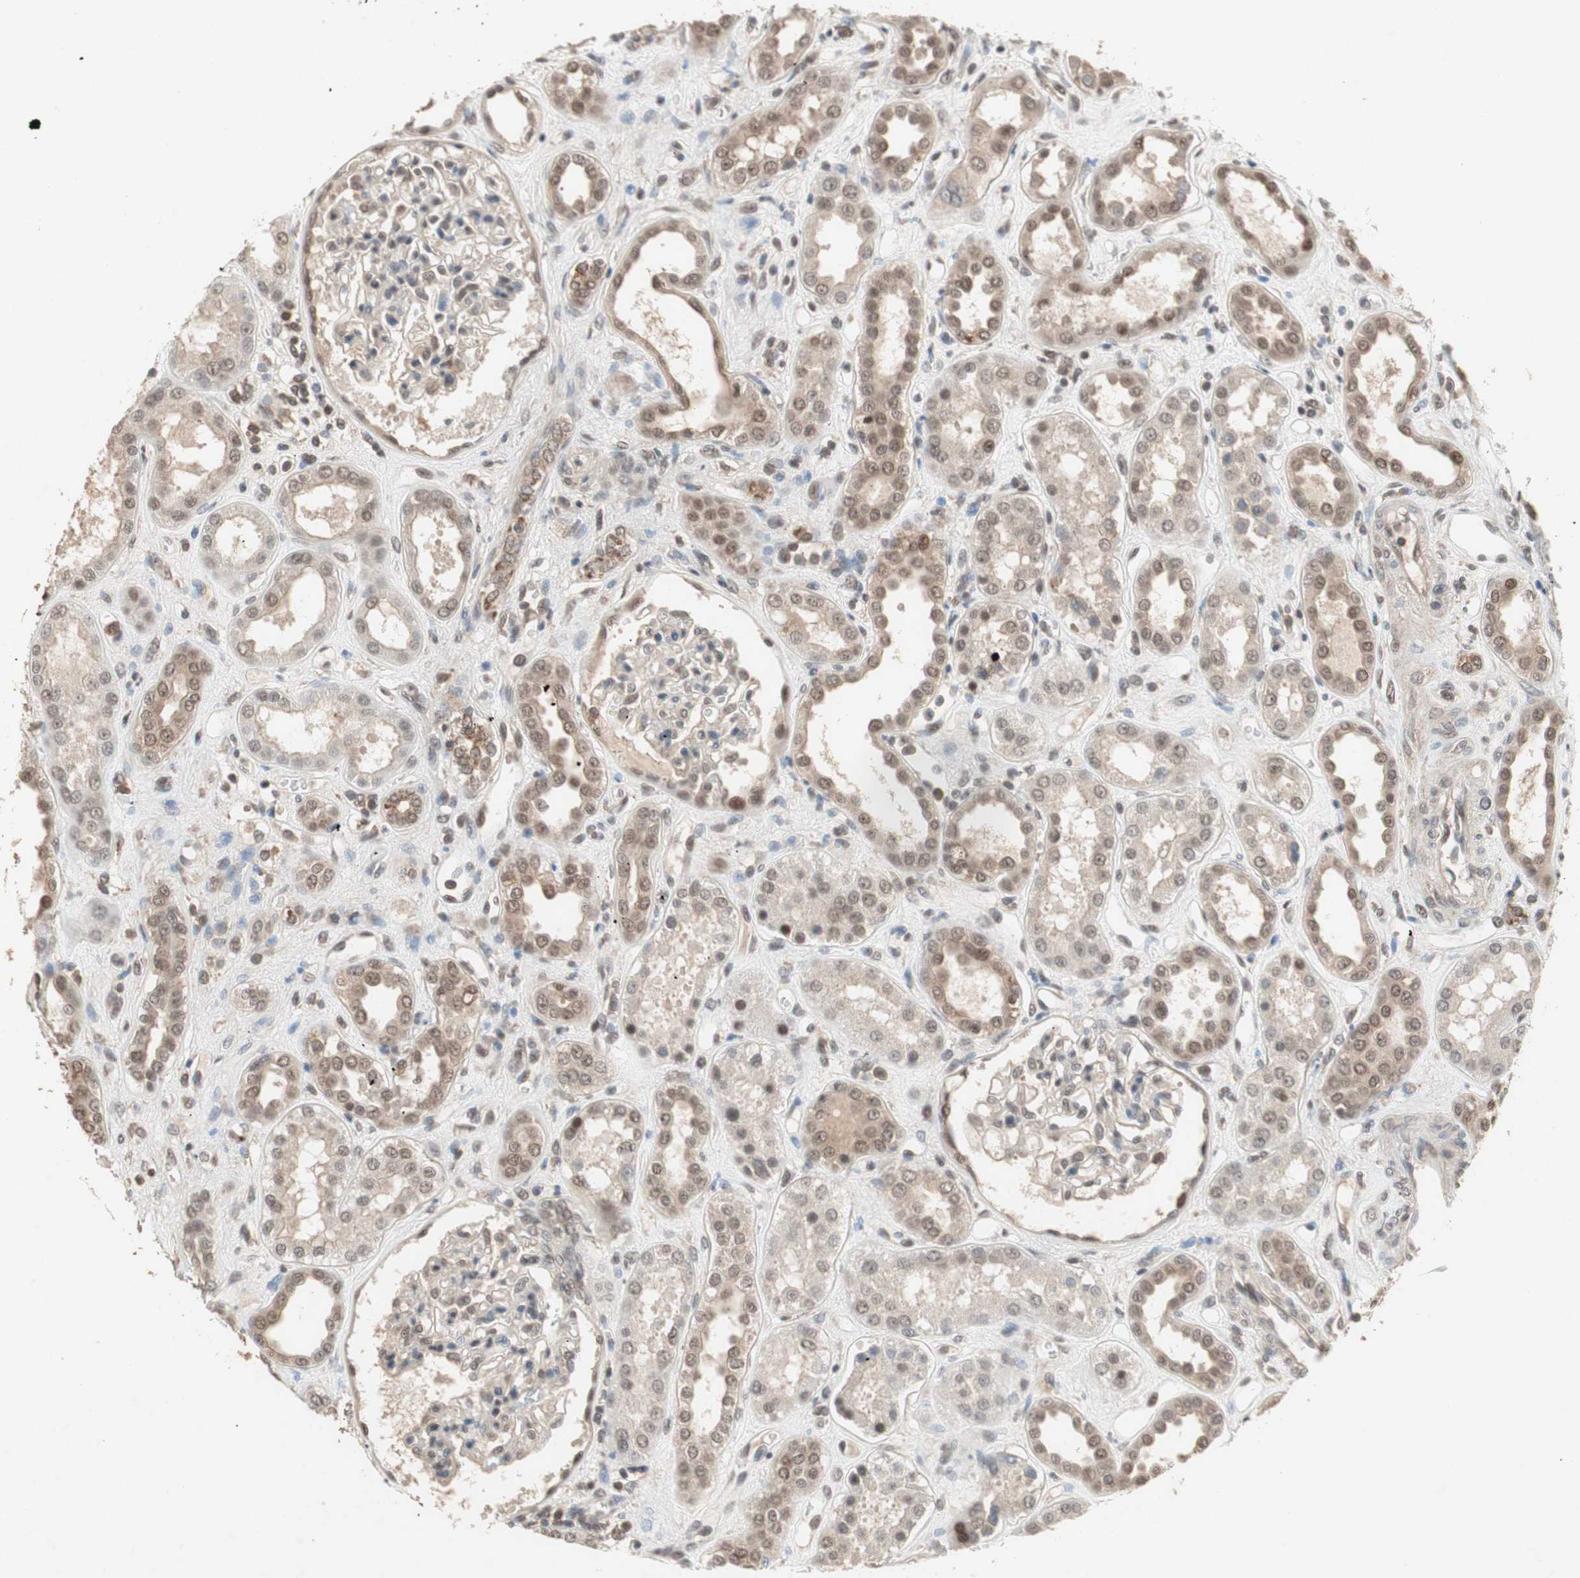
{"staining": {"intensity": "moderate", "quantity": ">75%", "location": "cytoplasmic/membranous,nuclear"}, "tissue": "kidney", "cell_type": "Cells in glomeruli", "image_type": "normal", "snomed": [{"axis": "morphology", "description": "Normal tissue, NOS"}, {"axis": "topography", "description": "Kidney"}], "caption": "Immunohistochemistry (IHC) image of benign human kidney stained for a protein (brown), which reveals medium levels of moderate cytoplasmic/membranous,nuclear staining in about >75% of cells in glomeruli.", "gene": "GART", "patient": {"sex": "male", "age": 59}}